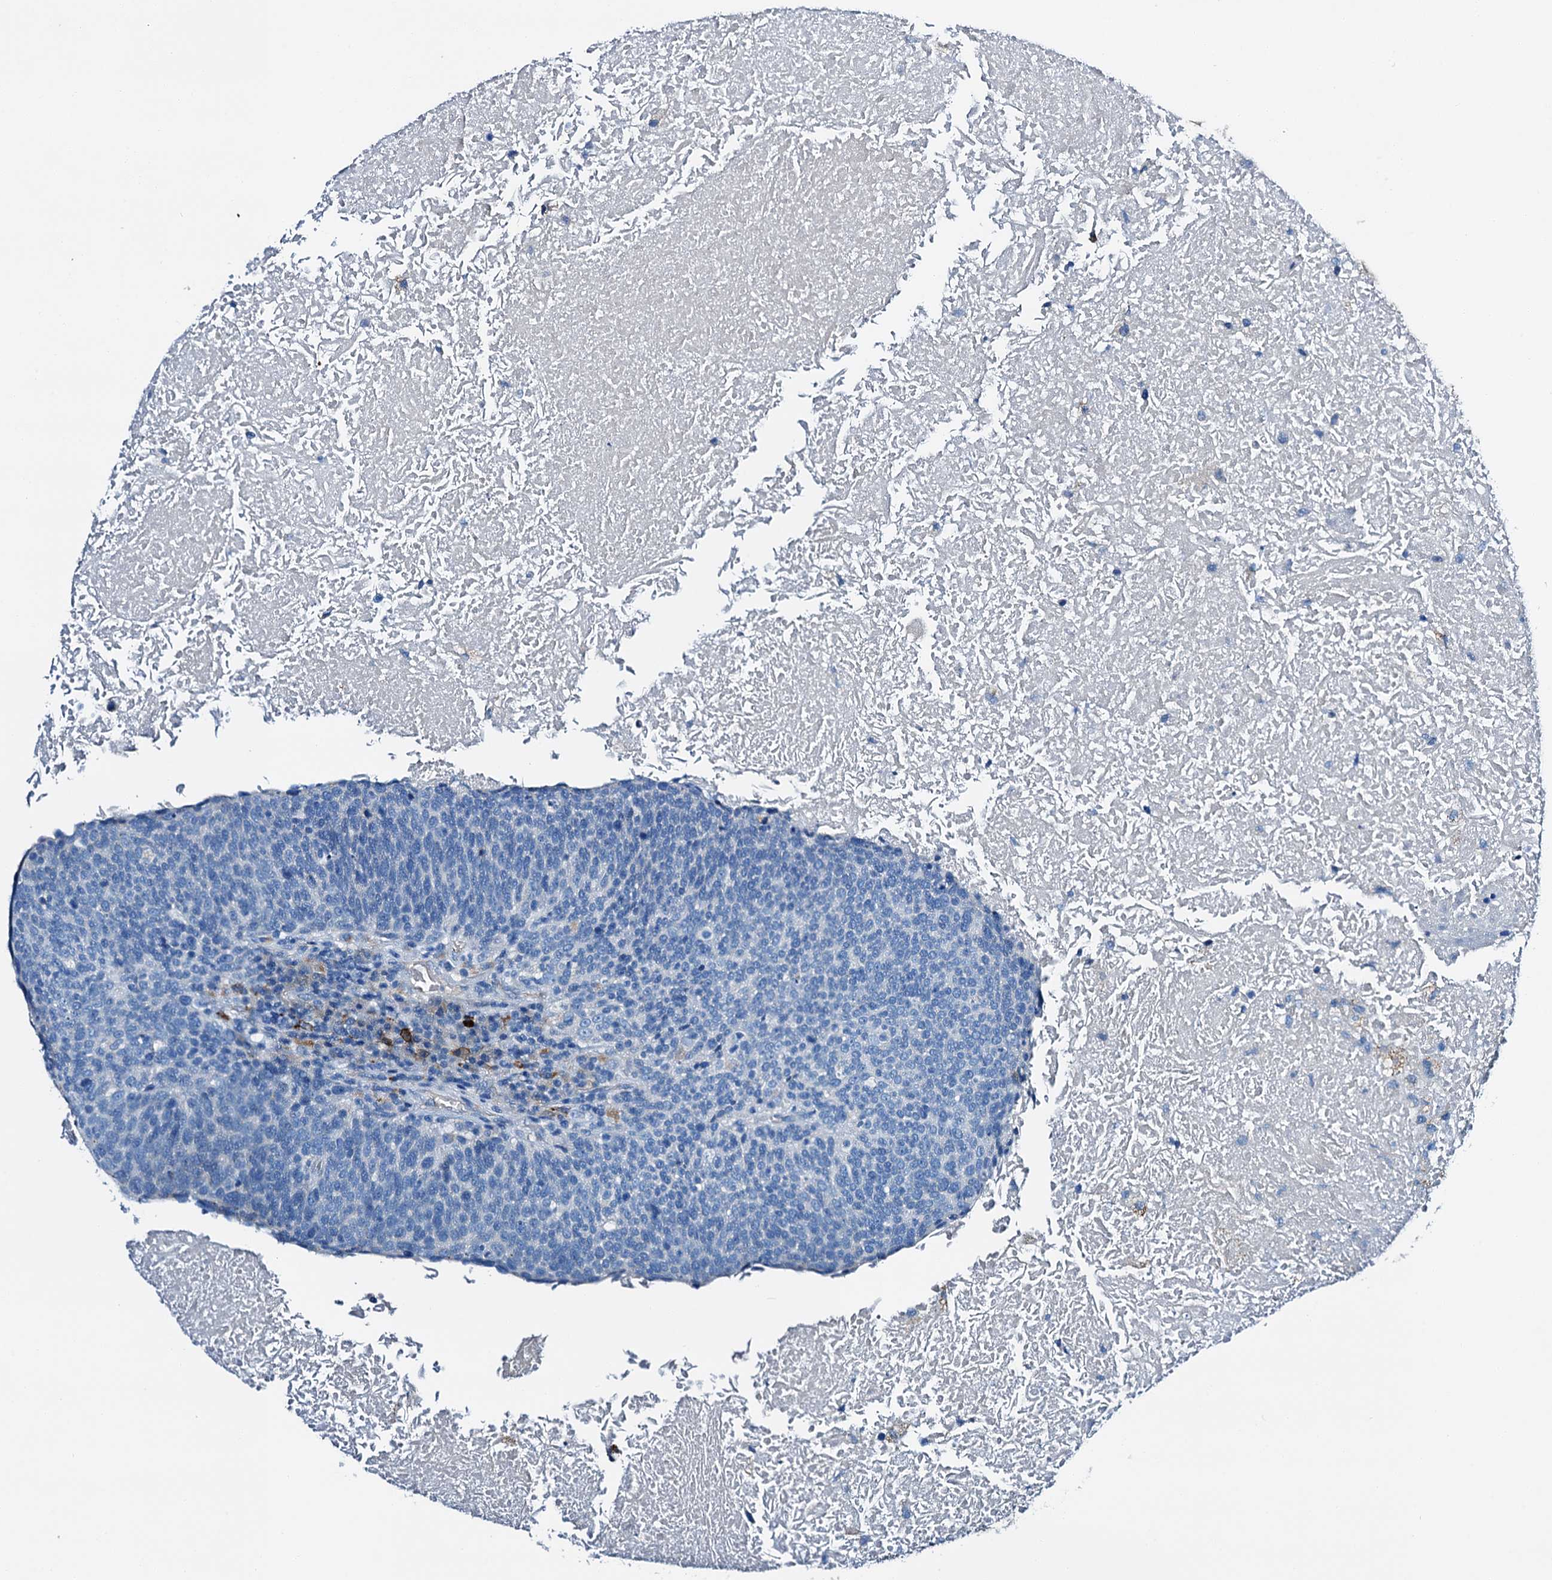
{"staining": {"intensity": "negative", "quantity": "none", "location": "none"}, "tissue": "head and neck cancer", "cell_type": "Tumor cells", "image_type": "cancer", "snomed": [{"axis": "morphology", "description": "Squamous cell carcinoma, NOS"}, {"axis": "morphology", "description": "Squamous cell carcinoma, metastatic, NOS"}, {"axis": "topography", "description": "Lymph node"}, {"axis": "topography", "description": "Head-Neck"}], "caption": "Immunohistochemistry (IHC) micrograph of head and neck cancer (metastatic squamous cell carcinoma) stained for a protein (brown), which demonstrates no expression in tumor cells. (Immunohistochemistry, brightfield microscopy, high magnification).", "gene": "C1QTNF4", "patient": {"sex": "male", "age": 62}}